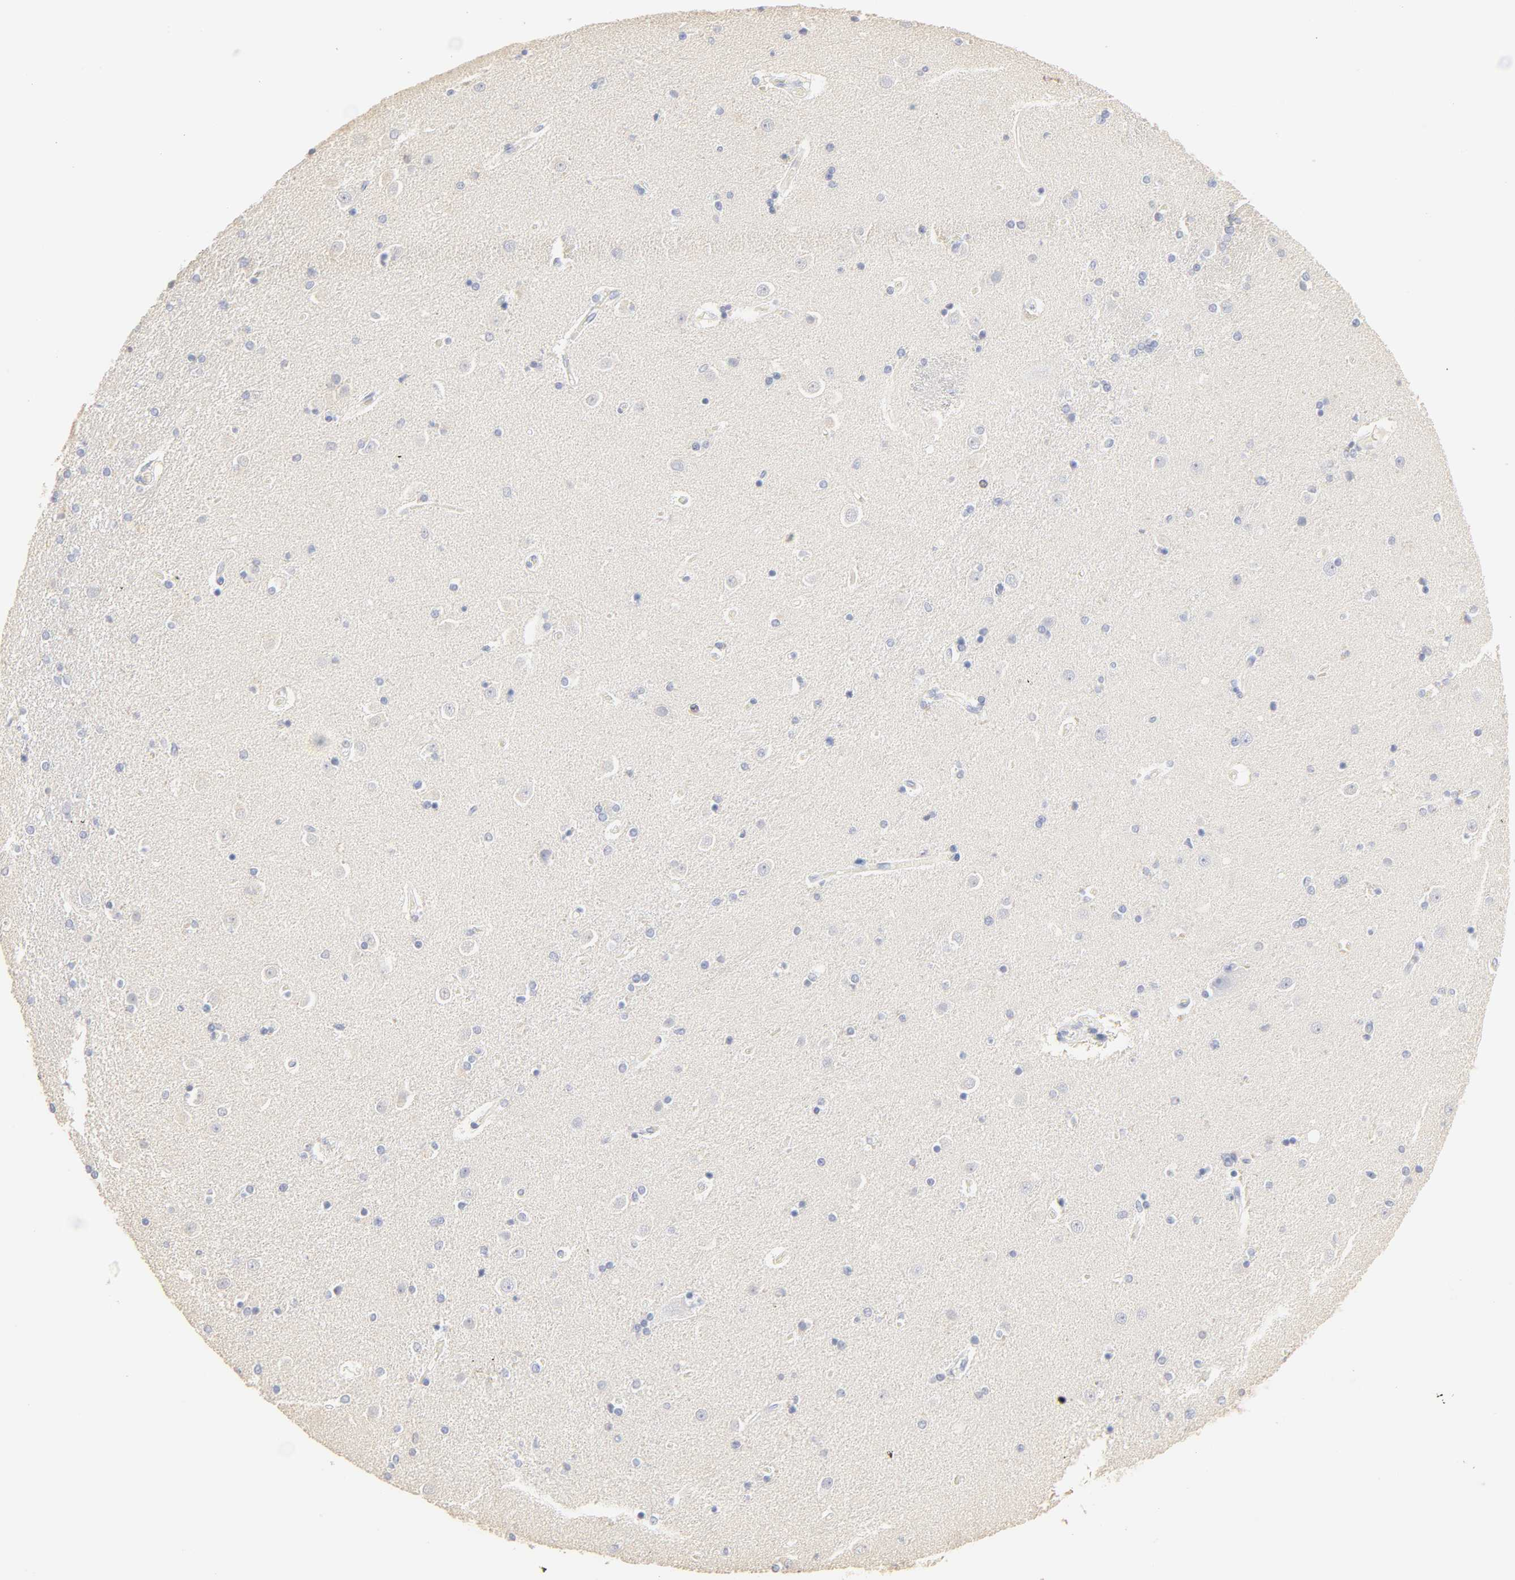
{"staining": {"intensity": "negative", "quantity": "none", "location": "none"}, "tissue": "caudate", "cell_type": "Glial cells", "image_type": "normal", "snomed": [{"axis": "morphology", "description": "Normal tissue, NOS"}, {"axis": "topography", "description": "Lateral ventricle wall"}], "caption": "The photomicrograph displays no significant staining in glial cells of caudate.", "gene": "FCGBP", "patient": {"sex": "female", "age": 54}}